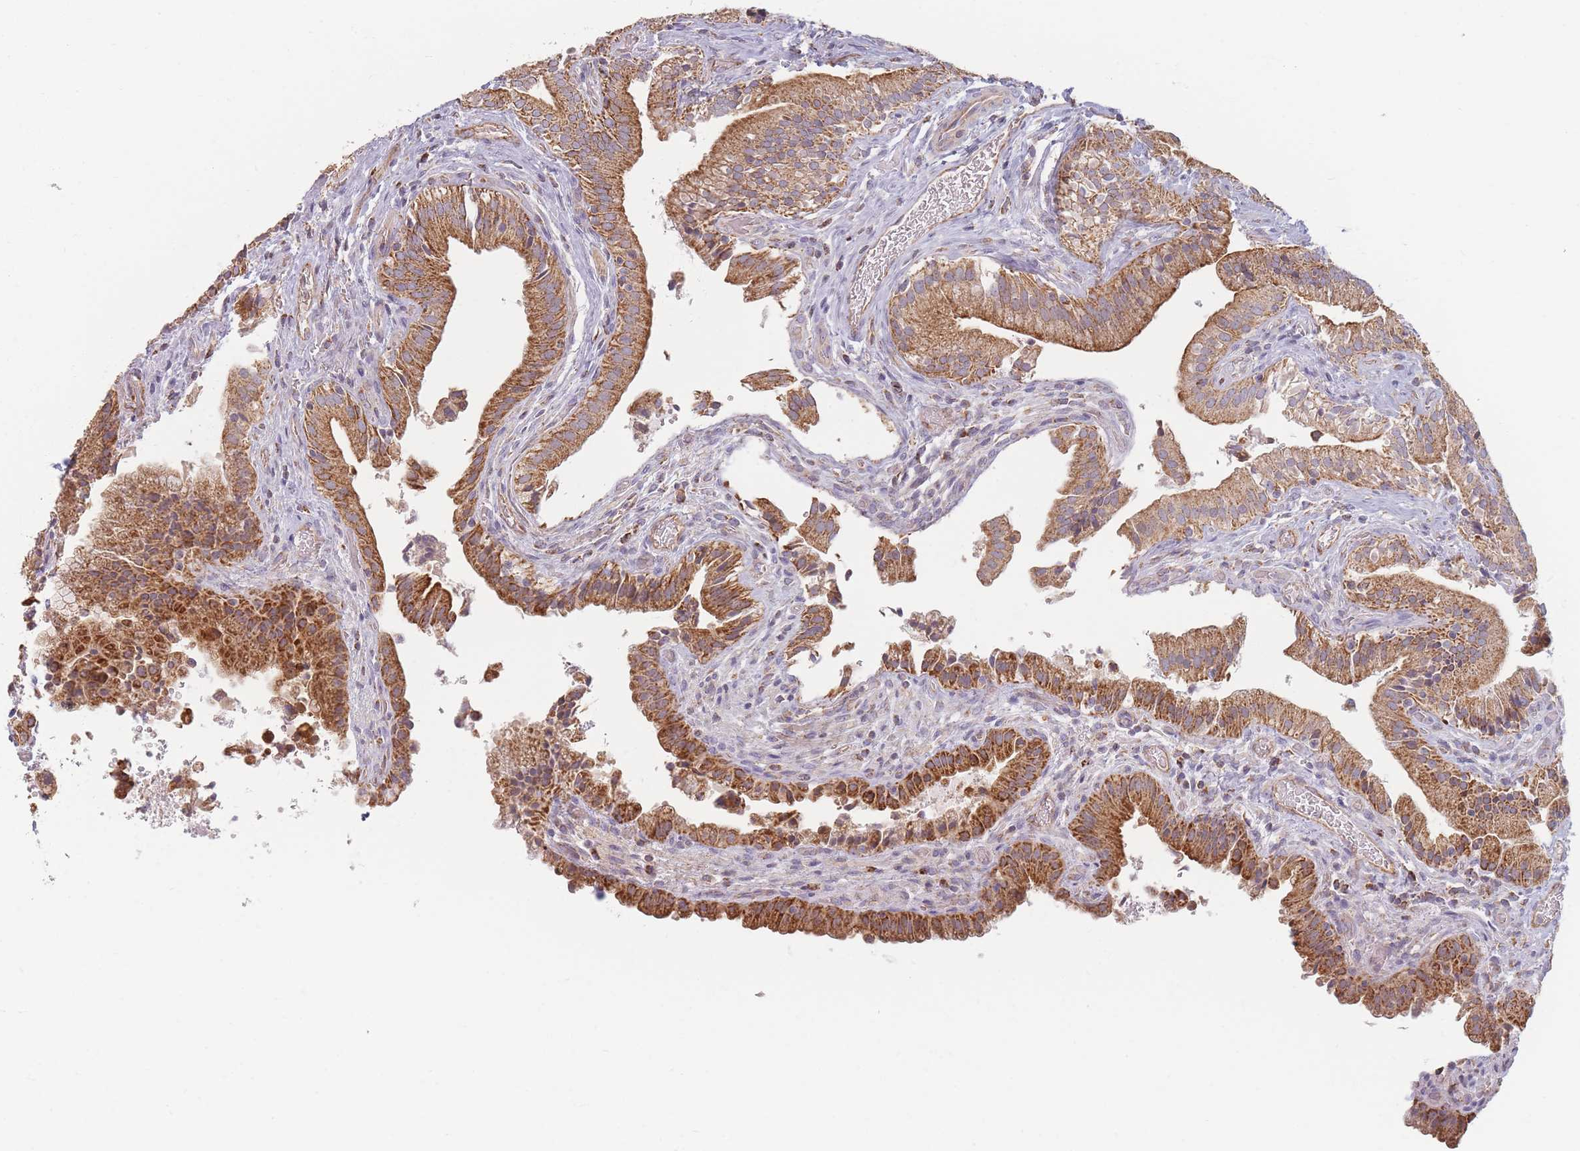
{"staining": {"intensity": "strong", "quantity": ">75%", "location": "cytoplasmic/membranous"}, "tissue": "gallbladder", "cell_type": "Glandular cells", "image_type": "normal", "snomed": [{"axis": "morphology", "description": "Normal tissue, NOS"}, {"axis": "topography", "description": "Gallbladder"}], "caption": "Protein analysis of benign gallbladder exhibits strong cytoplasmic/membranous expression in approximately >75% of glandular cells. Using DAB (3,3'-diaminobenzidine) (brown) and hematoxylin (blue) stains, captured at high magnification using brightfield microscopy.", "gene": "ESRP2", "patient": {"sex": "male", "age": 24}}